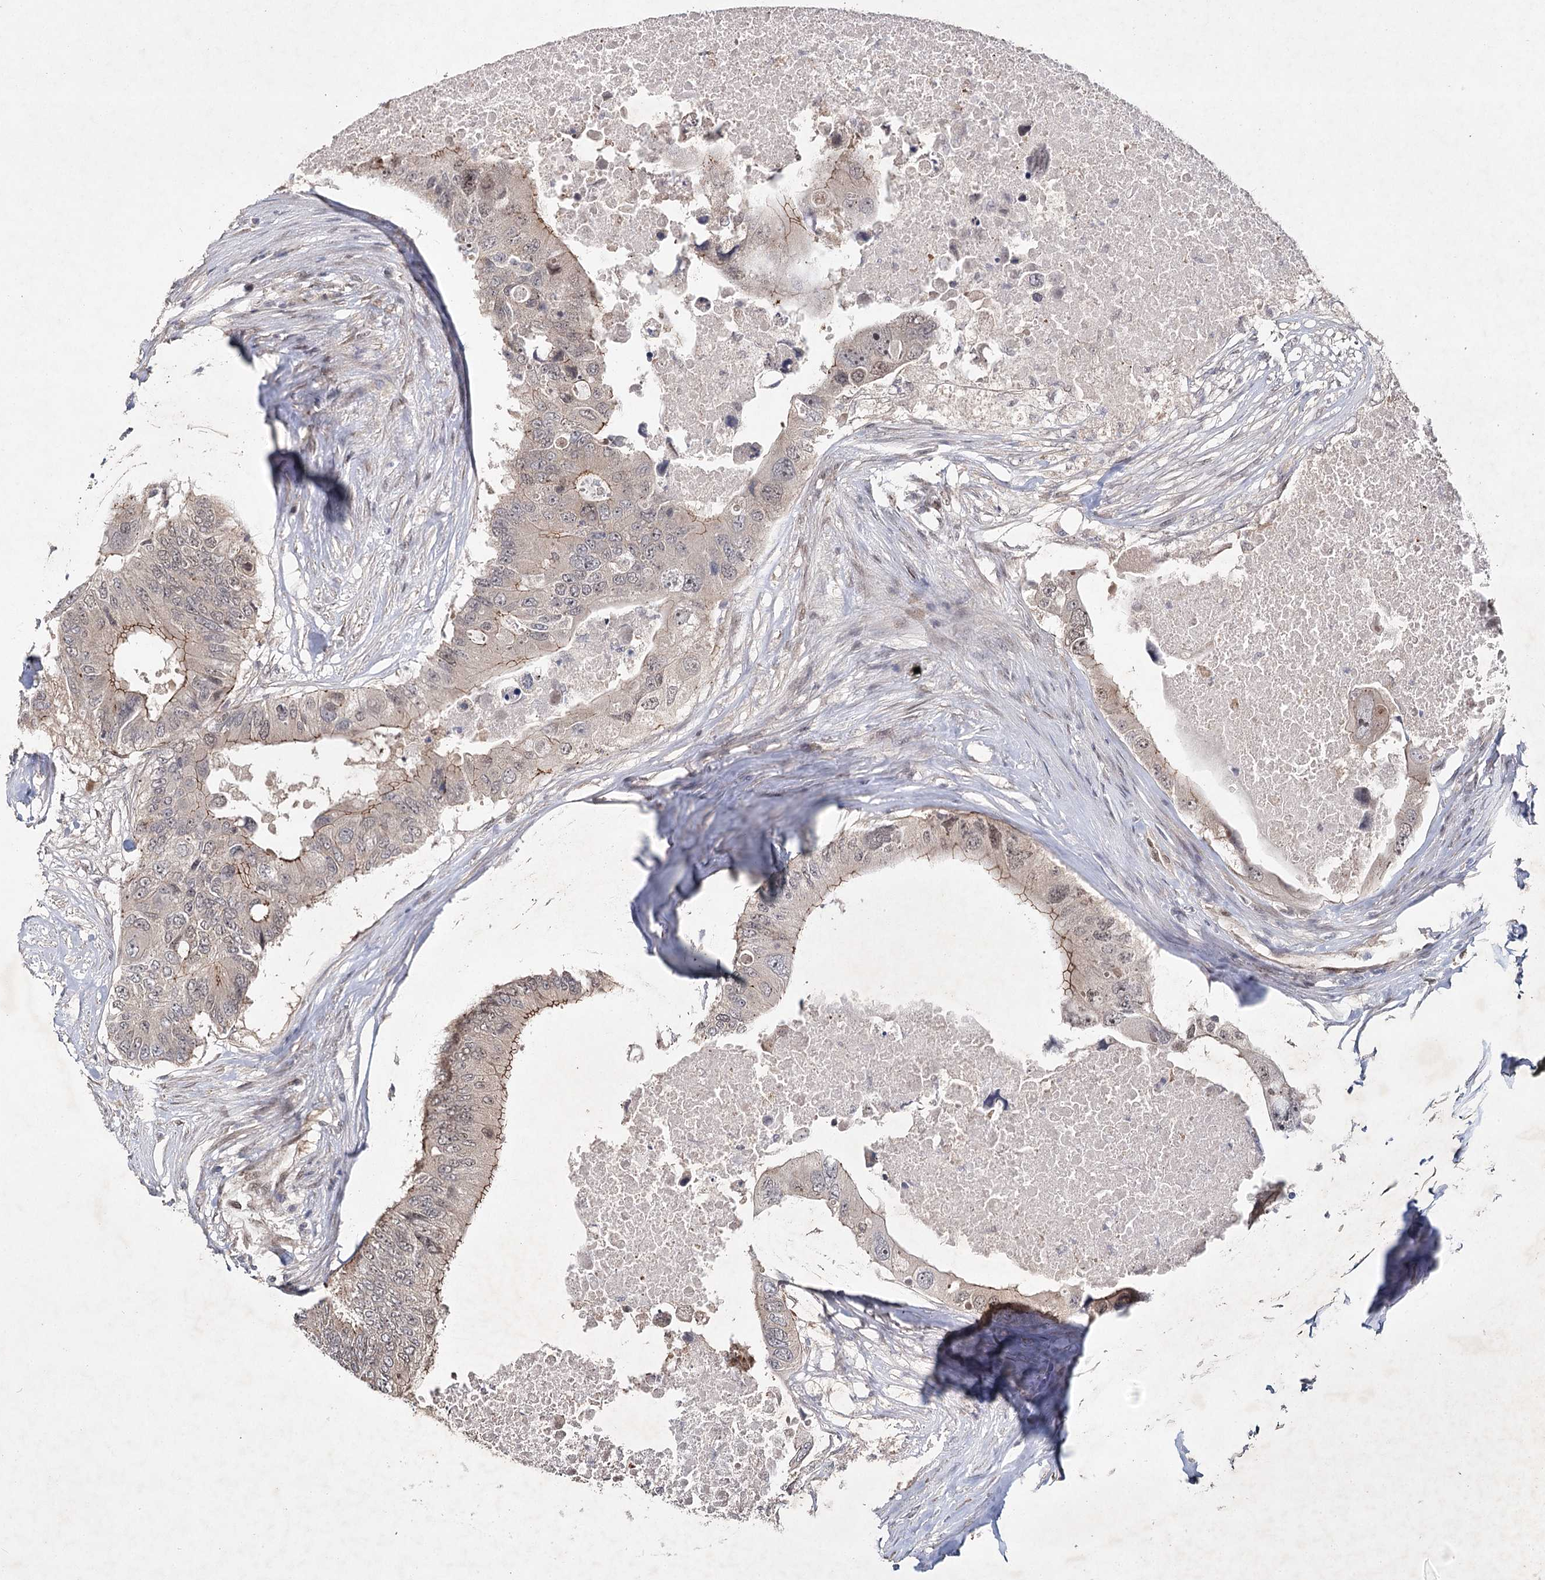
{"staining": {"intensity": "moderate", "quantity": "<25%", "location": "cytoplasmic/membranous"}, "tissue": "colorectal cancer", "cell_type": "Tumor cells", "image_type": "cancer", "snomed": [{"axis": "morphology", "description": "Adenocarcinoma, NOS"}, {"axis": "topography", "description": "Colon"}], "caption": "Adenocarcinoma (colorectal) stained with a brown dye demonstrates moderate cytoplasmic/membranous positive staining in approximately <25% of tumor cells.", "gene": "DCUN1D4", "patient": {"sex": "male", "age": 71}}